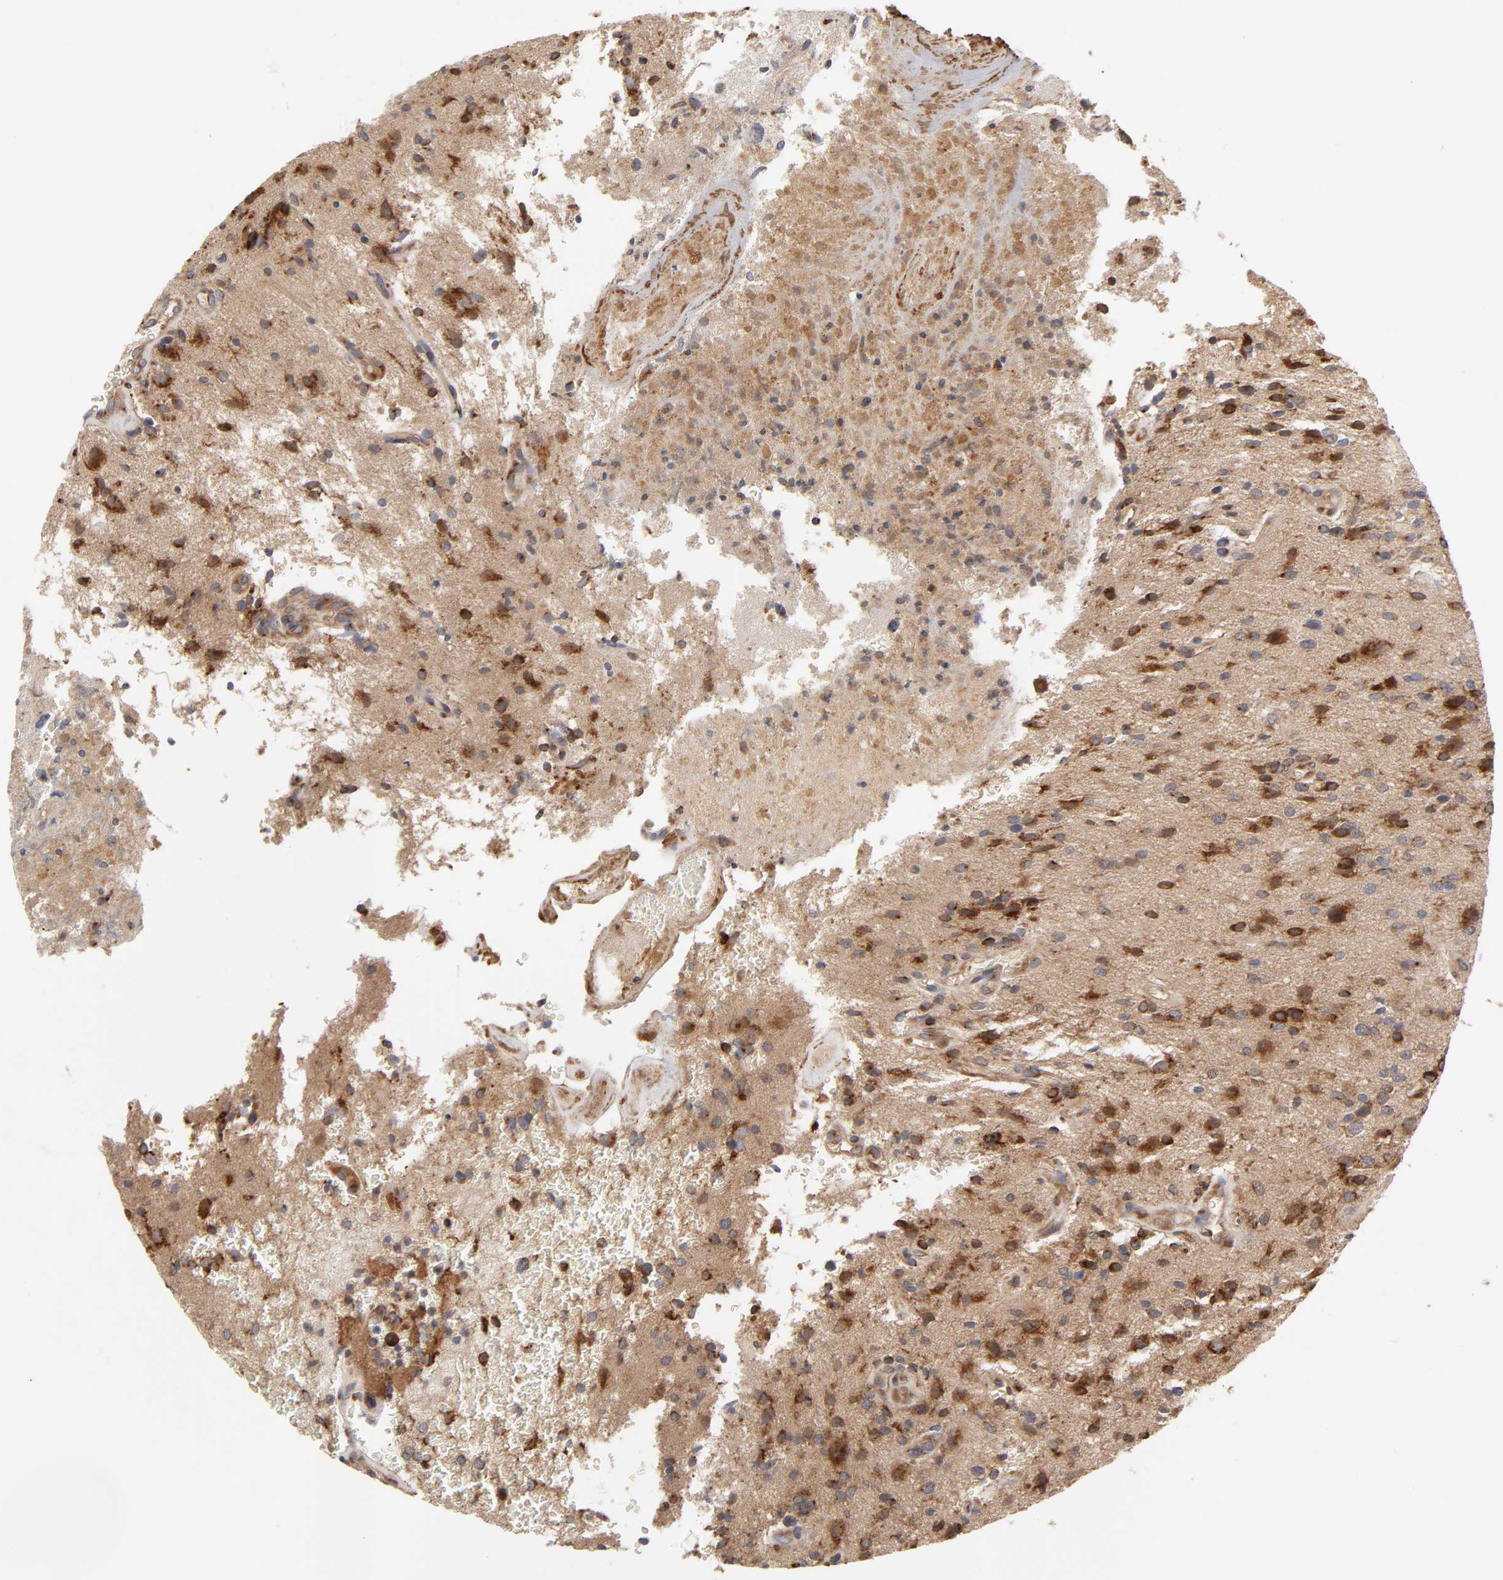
{"staining": {"intensity": "strong", "quantity": ">75%", "location": "cytoplasmic/membranous"}, "tissue": "glioma", "cell_type": "Tumor cells", "image_type": "cancer", "snomed": [{"axis": "morphology", "description": "Normal tissue, NOS"}, {"axis": "morphology", "description": "Glioma, malignant, High grade"}, {"axis": "topography", "description": "Cerebral cortex"}], "caption": "Human glioma stained with a brown dye displays strong cytoplasmic/membranous positive expression in about >75% of tumor cells.", "gene": "GNPTG", "patient": {"sex": "male", "age": 75}}